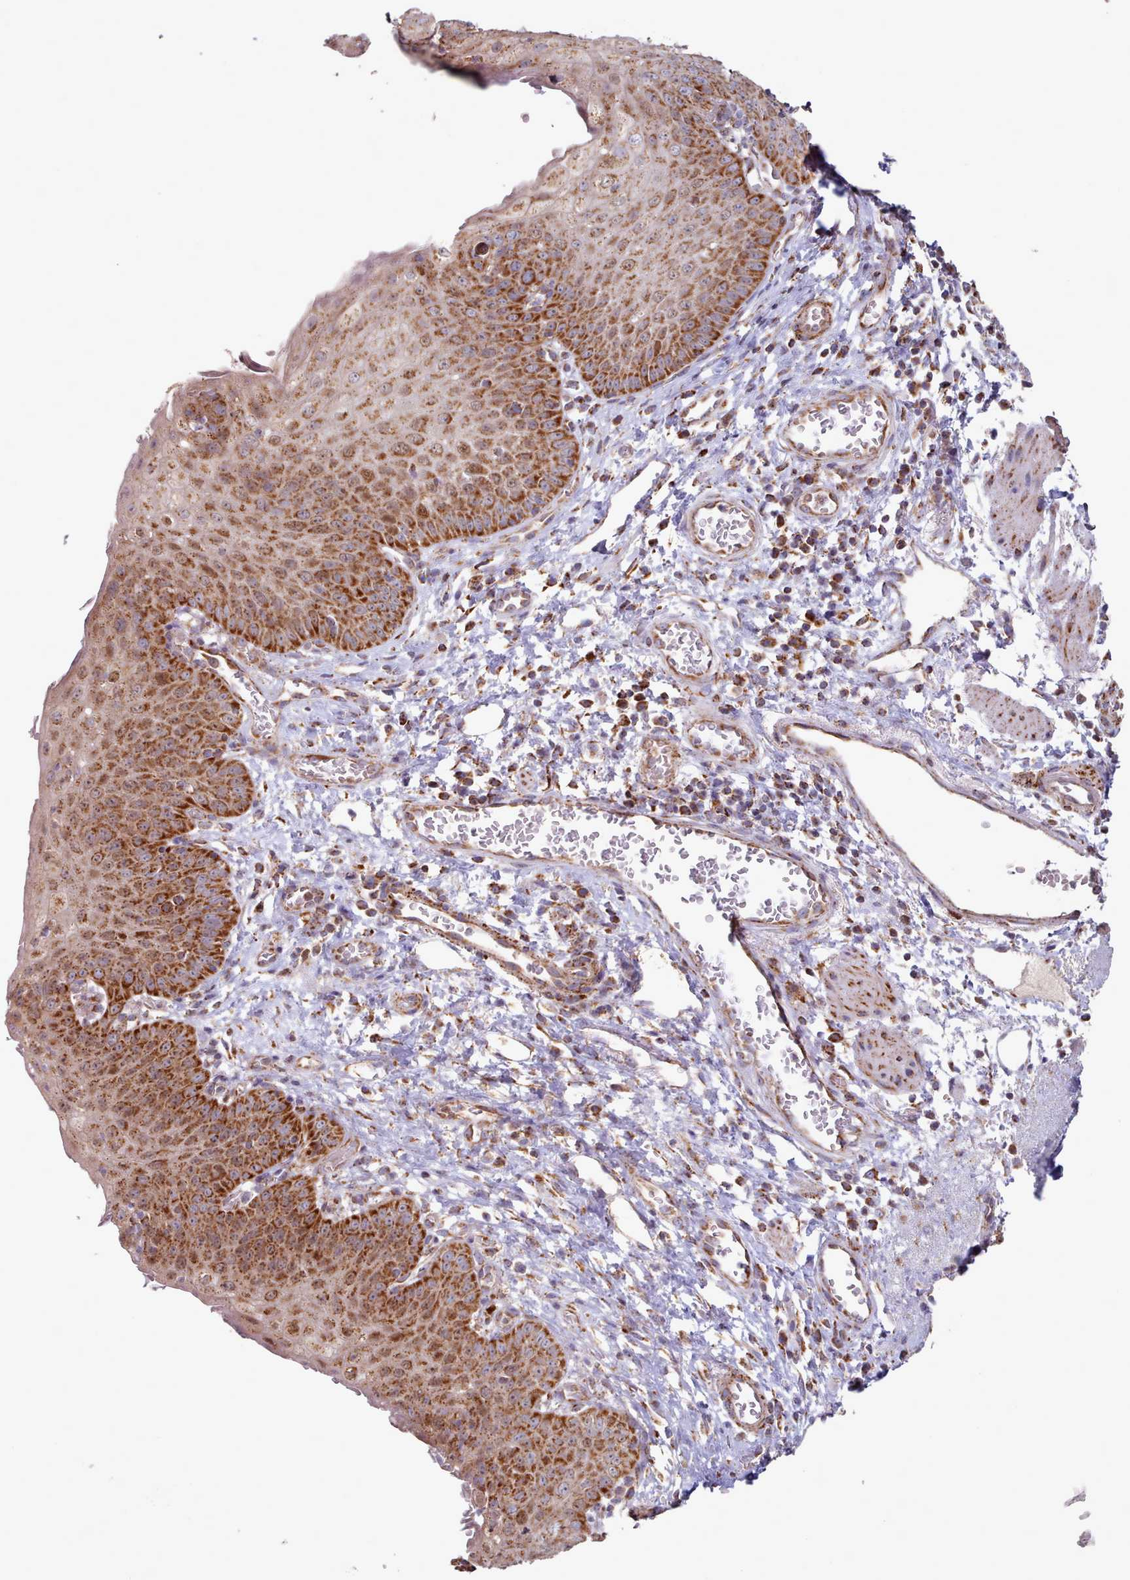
{"staining": {"intensity": "strong", "quantity": ">75%", "location": "cytoplasmic/membranous"}, "tissue": "esophagus", "cell_type": "Squamous epithelial cells", "image_type": "normal", "snomed": [{"axis": "morphology", "description": "Normal tissue, NOS"}, {"axis": "topography", "description": "Esophagus"}], "caption": "Protein analysis of normal esophagus demonstrates strong cytoplasmic/membranous expression in approximately >75% of squamous epithelial cells.", "gene": "HSDL2", "patient": {"sex": "male", "age": 71}}